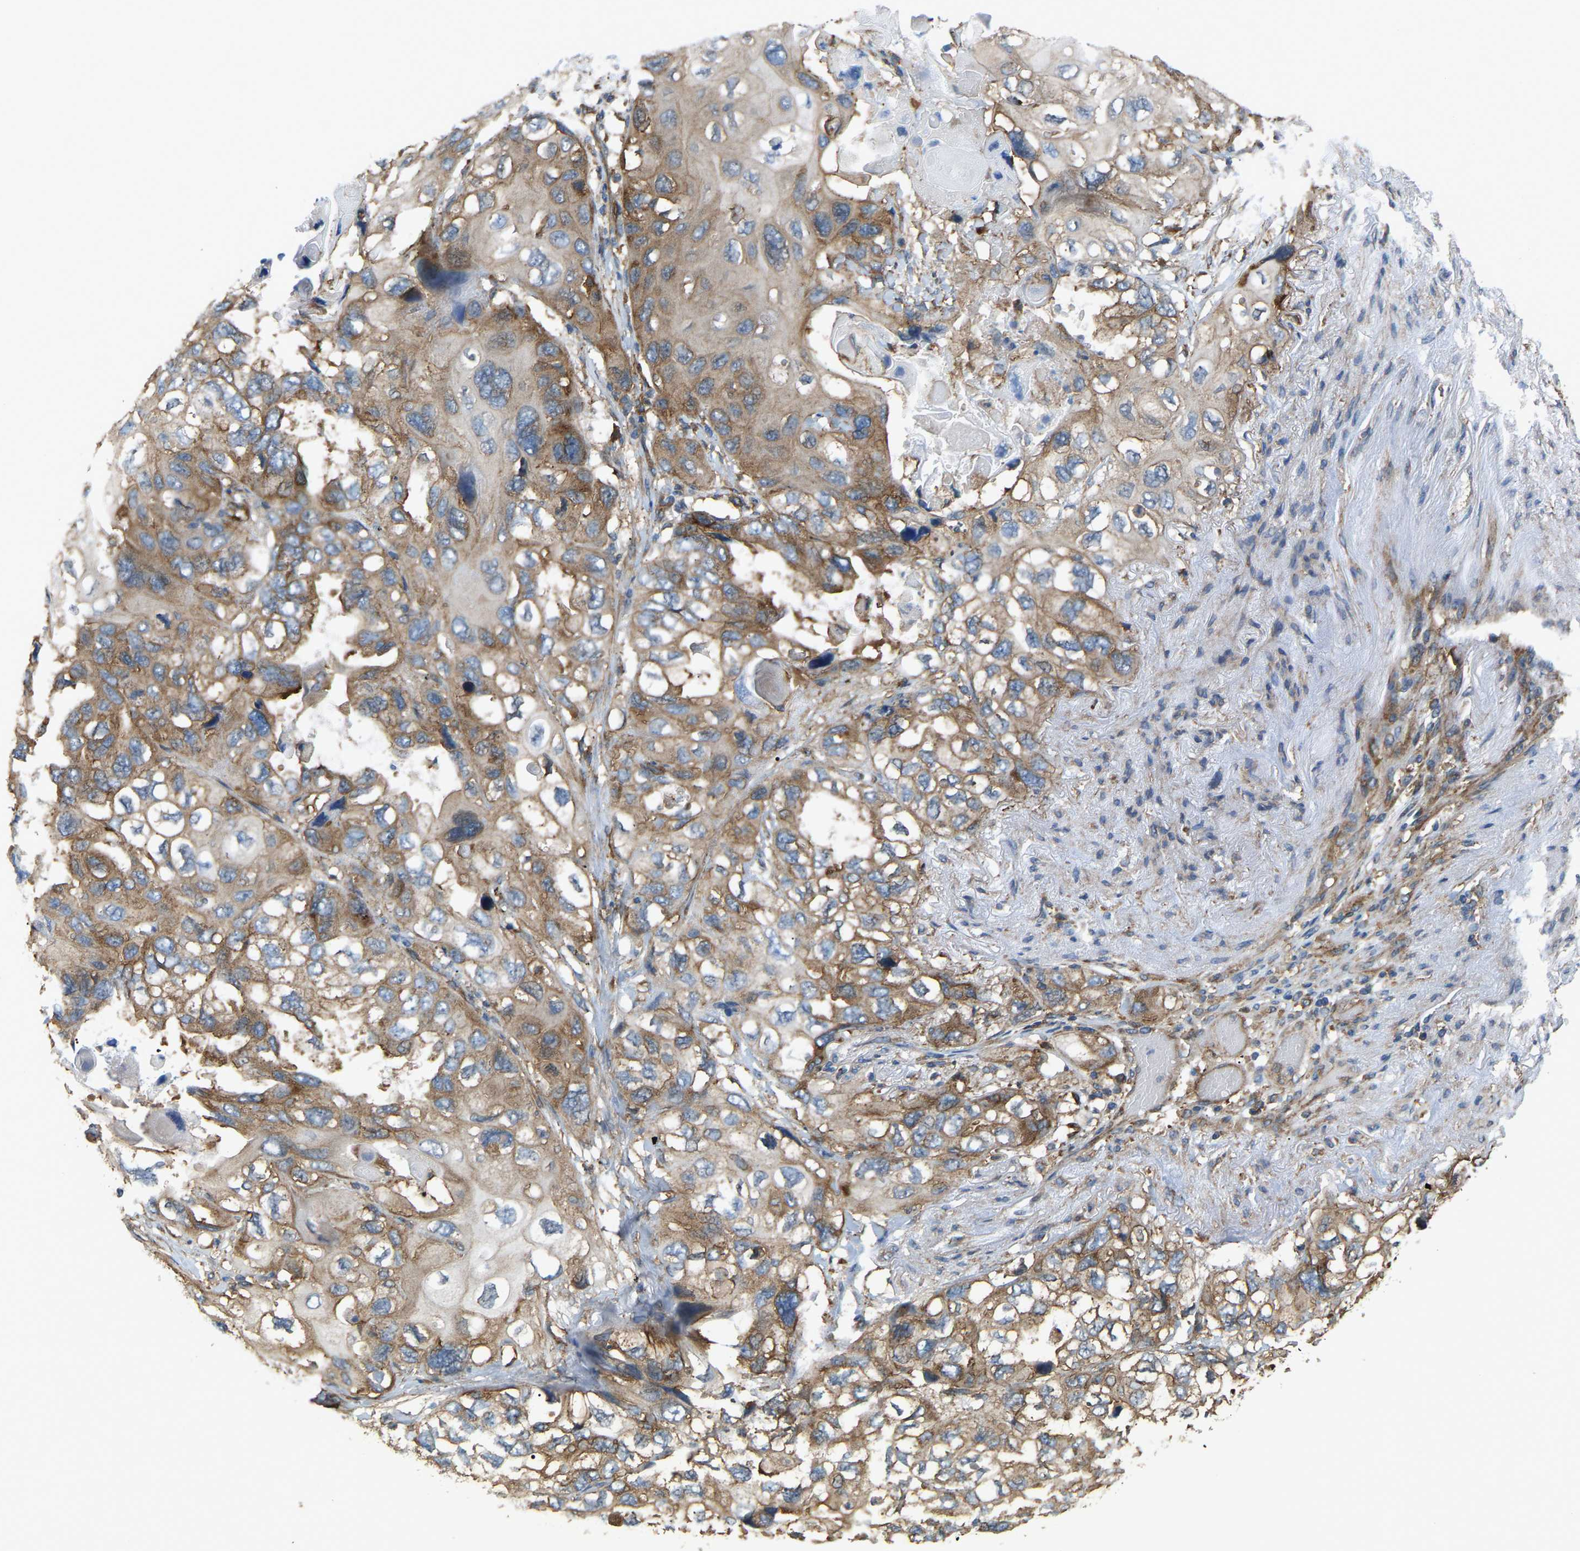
{"staining": {"intensity": "moderate", "quantity": ">75%", "location": "cytoplasmic/membranous"}, "tissue": "lung cancer", "cell_type": "Tumor cells", "image_type": "cancer", "snomed": [{"axis": "morphology", "description": "Squamous cell carcinoma, NOS"}, {"axis": "topography", "description": "Lung"}], "caption": "This is an image of immunohistochemistry staining of squamous cell carcinoma (lung), which shows moderate positivity in the cytoplasmic/membranous of tumor cells.", "gene": "PICALM", "patient": {"sex": "female", "age": 73}}